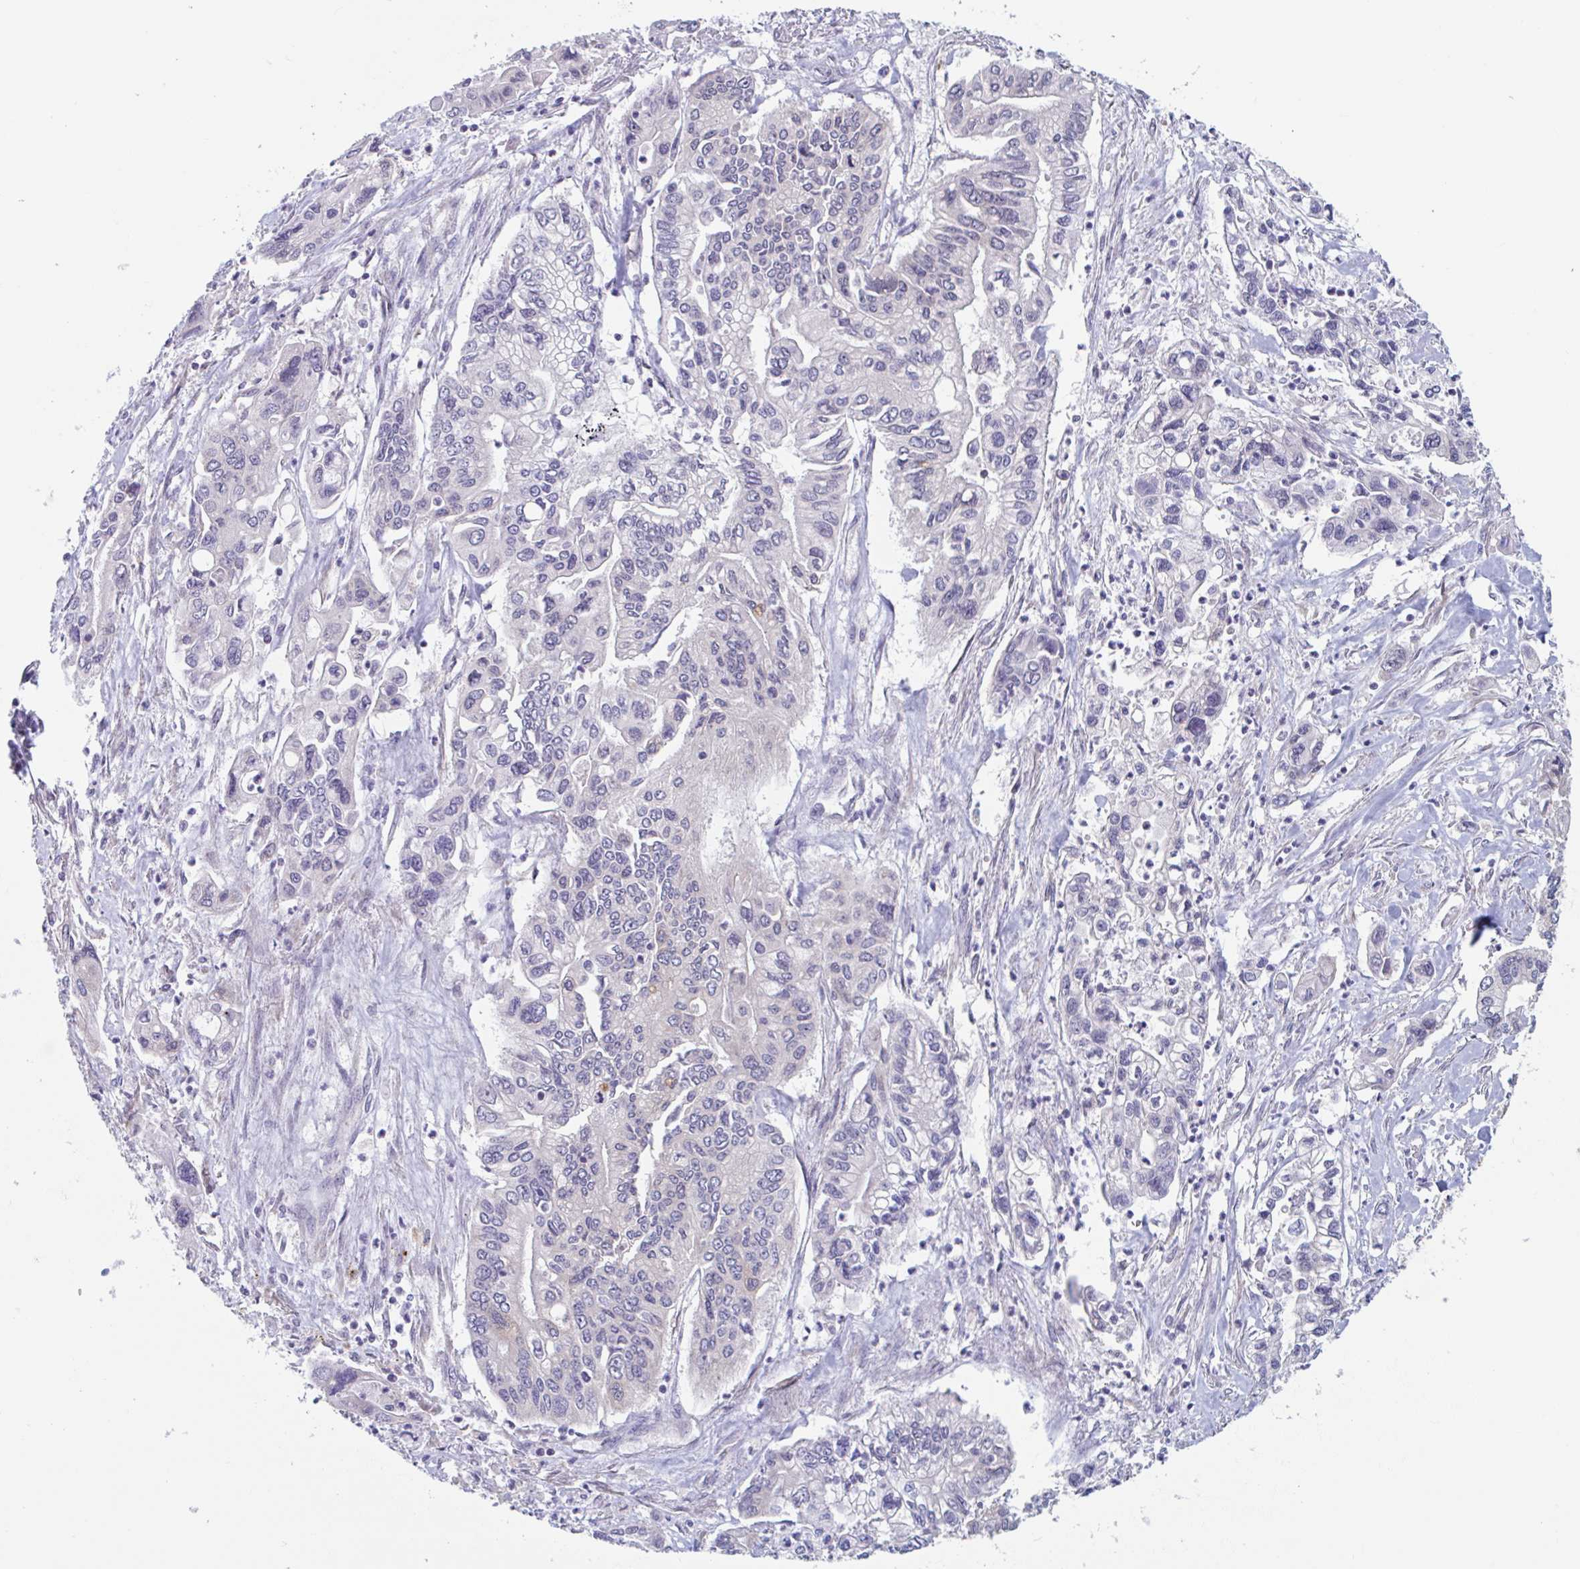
{"staining": {"intensity": "negative", "quantity": "none", "location": "none"}, "tissue": "pancreatic cancer", "cell_type": "Tumor cells", "image_type": "cancer", "snomed": [{"axis": "morphology", "description": "Adenocarcinoma, NOS"}, {"axis": "topography", "description": "Pancreas"}], "caption": "Tumor cells are negative for protein expression in human pancreatic cancer (adenocarcinoma).", "gene": "SNX8", "patient": {"sex": "male", "age": 62}}